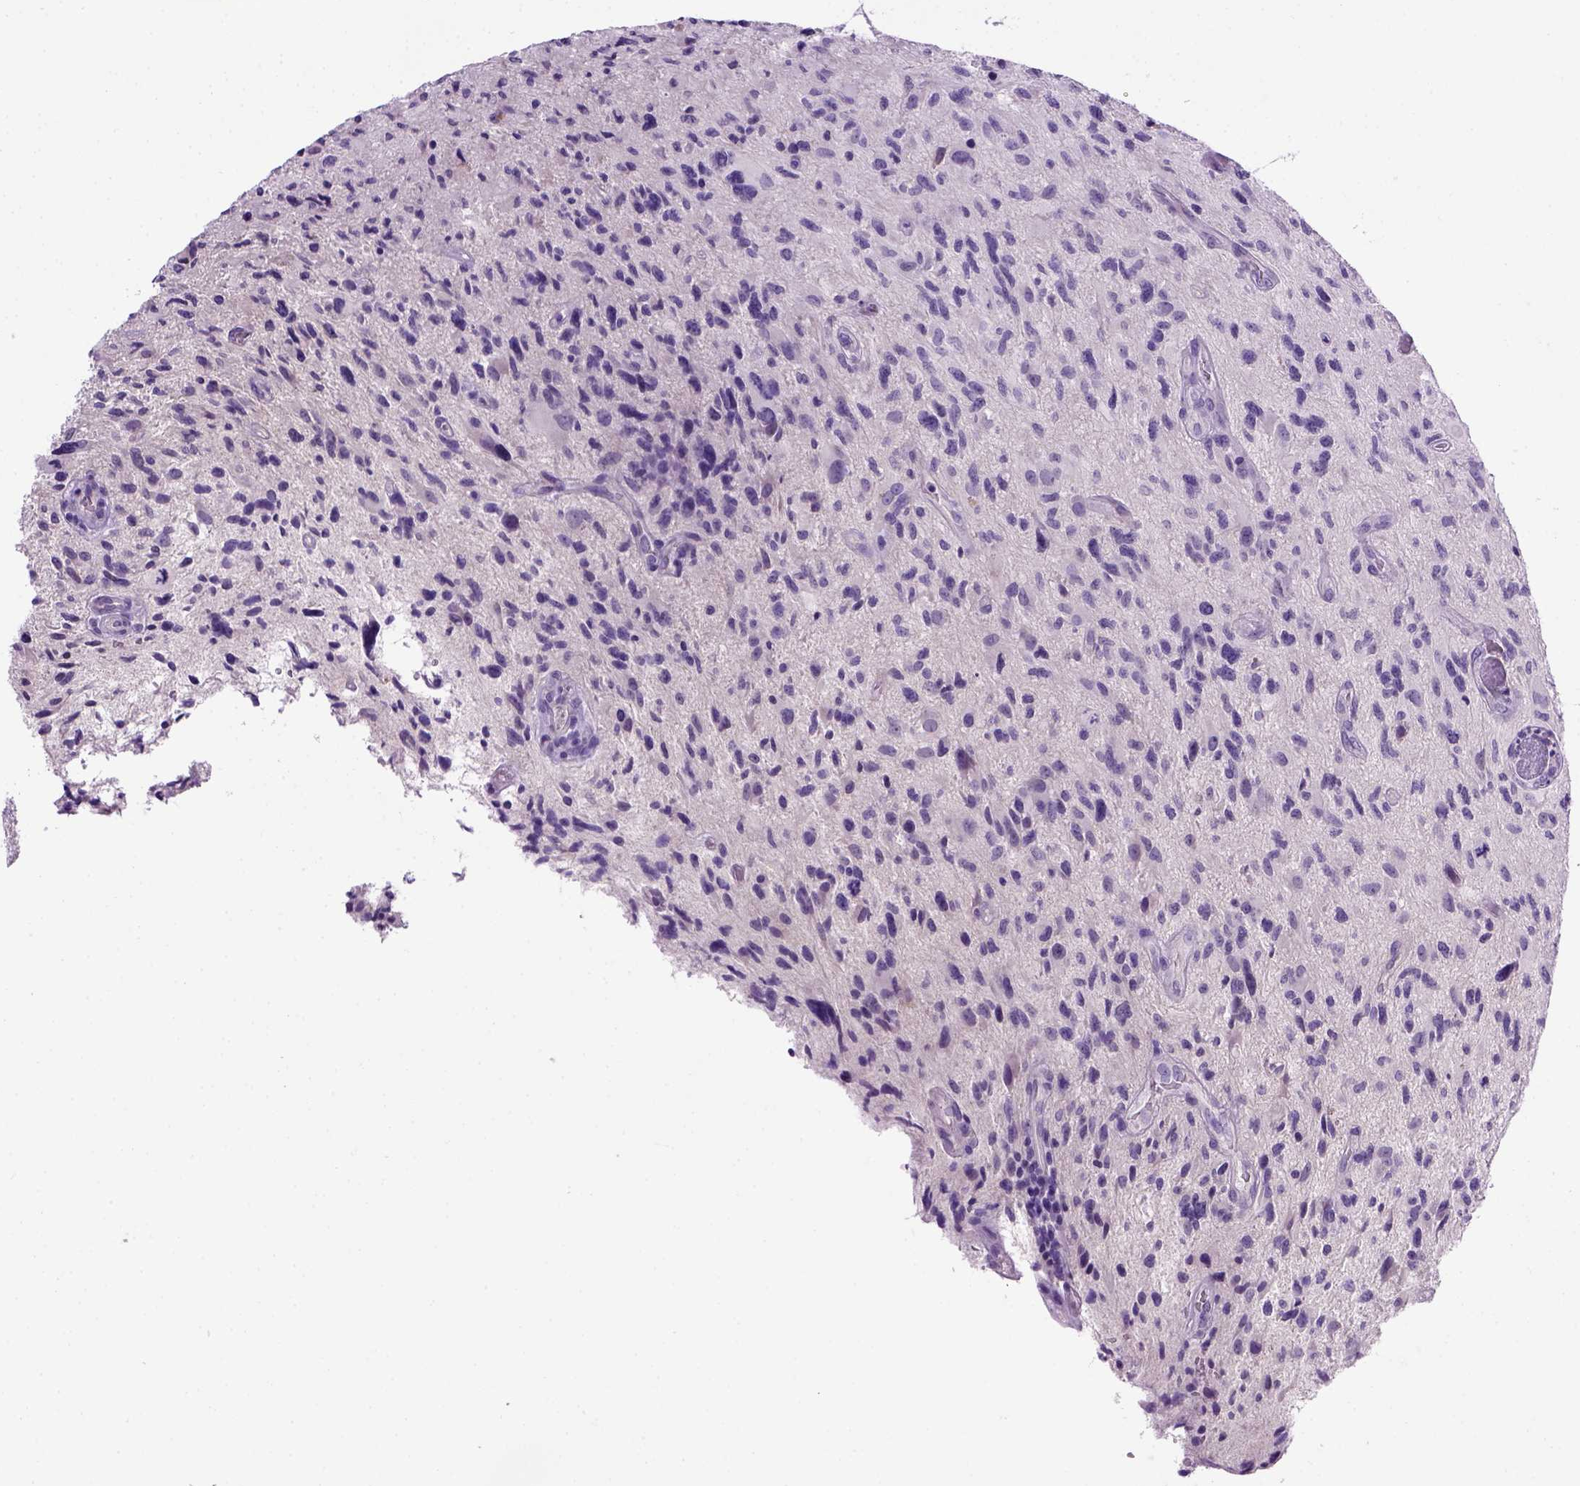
{"staining": {"intensity": "negative", "quantity": "none", "location": "none"}, "tissue": "glioma", "cell_type": "Tumor cells", "image_type": "cancer", "snomed": [{"axis": "morphology", "description": "Glioma, malignant, NOS"}, {"axis": "morphology", "description": "Glioma, malignant, High grade"}, {"axis": "topography", "description": "Brain"}], "caption": "High power microscopy histopathology image of an IHC image of glioma, revealing no significant expression in tumor cells.", "gene": "CDH1", "patient": {"sex": "female", "age": 71}}